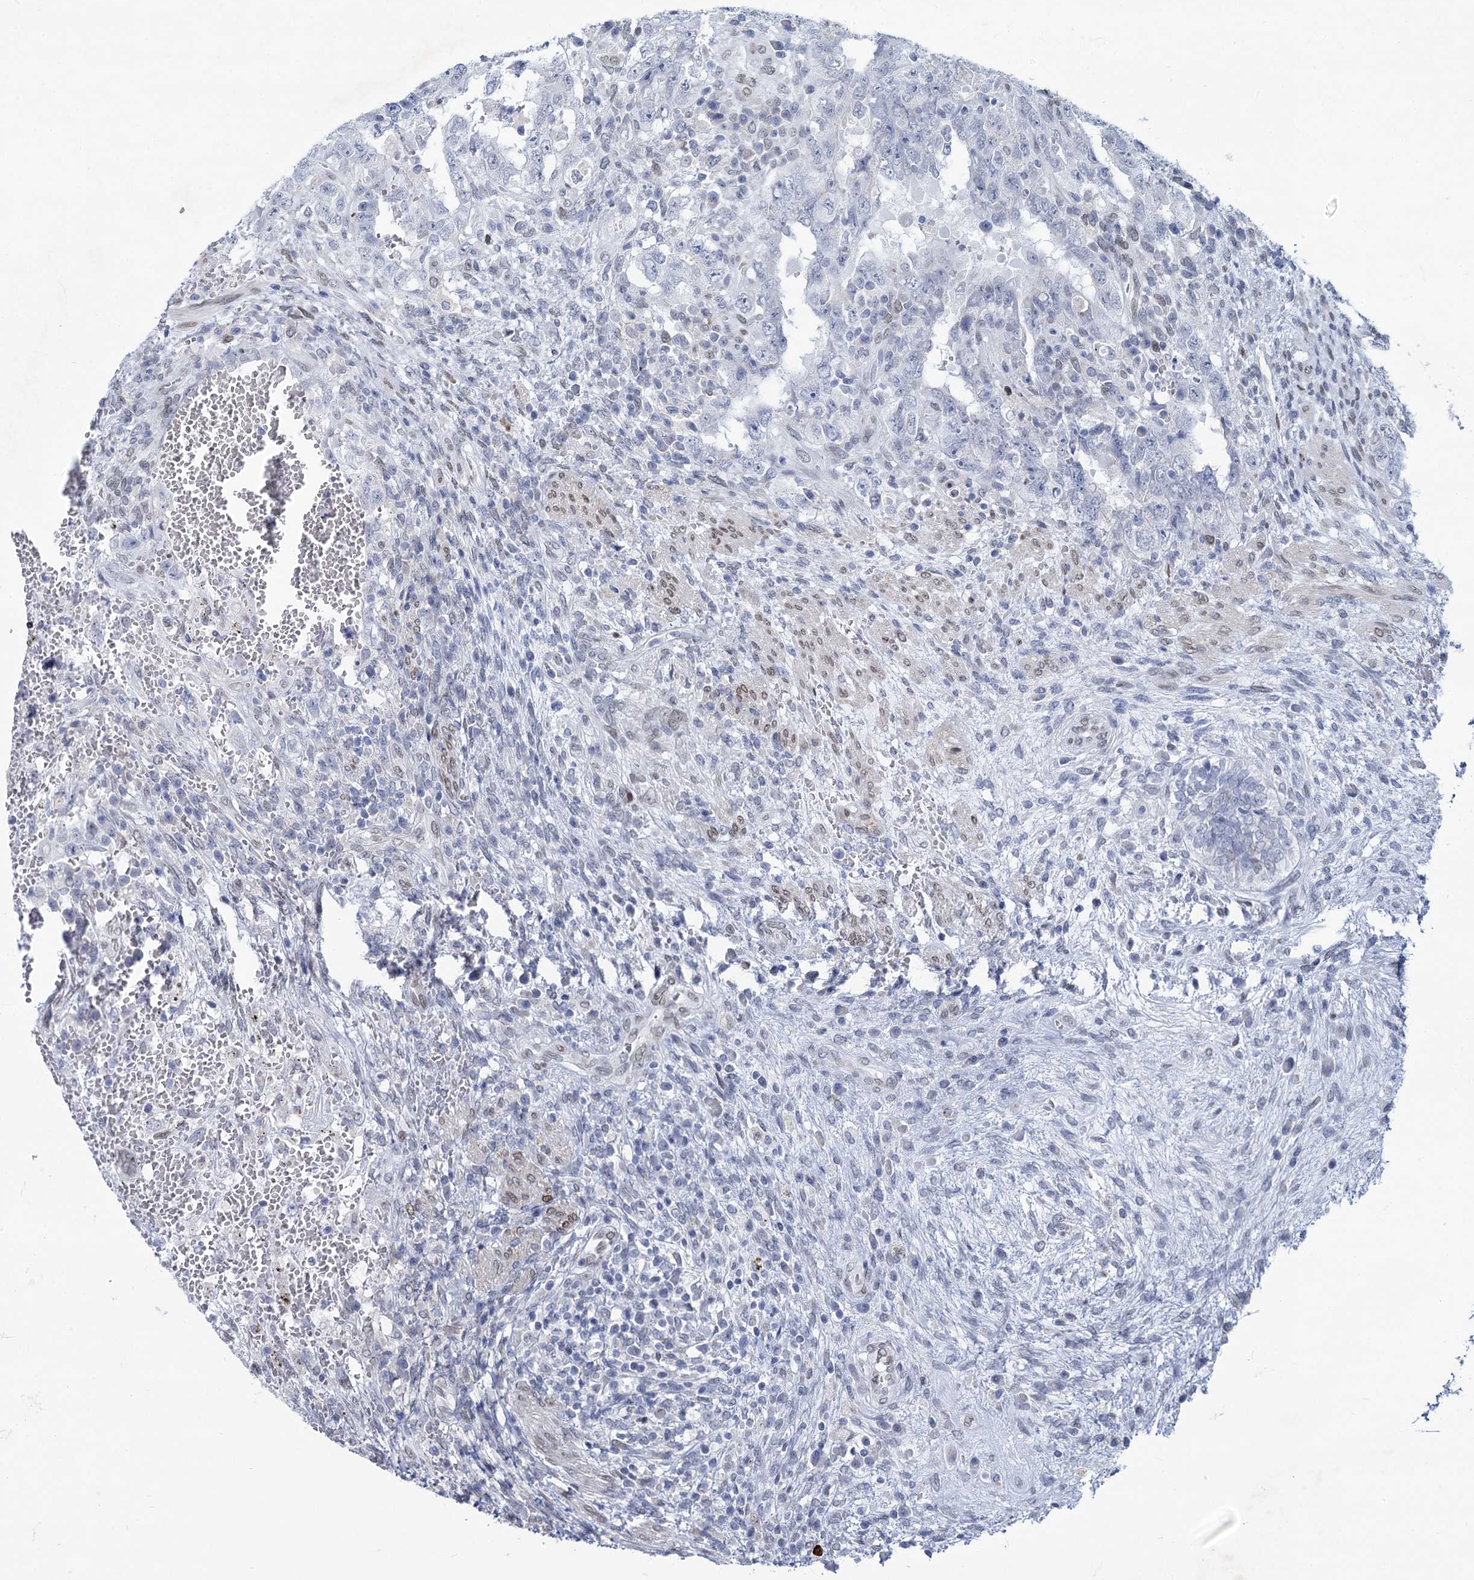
{"staining": {"intensity": "negative", "quantity": "none", "location": "none"}, "tissue": "testis cancer", "cell_type": "Tumor cells", "image_type": "cancer", "snomed": [{"axis": "morphology", "description": "Carcinoma, Embryonal, NOS"}, {"axis": "topography", "description": "Testis"}], "caption": "Immunohistochemistry image of human testis cancer (embryonal carcinoma) stained for a protein (brown), which reveals no positivity in tumor cells.", "gene": "PRSS35", "patient": {"sex": "male", "age": 26}}